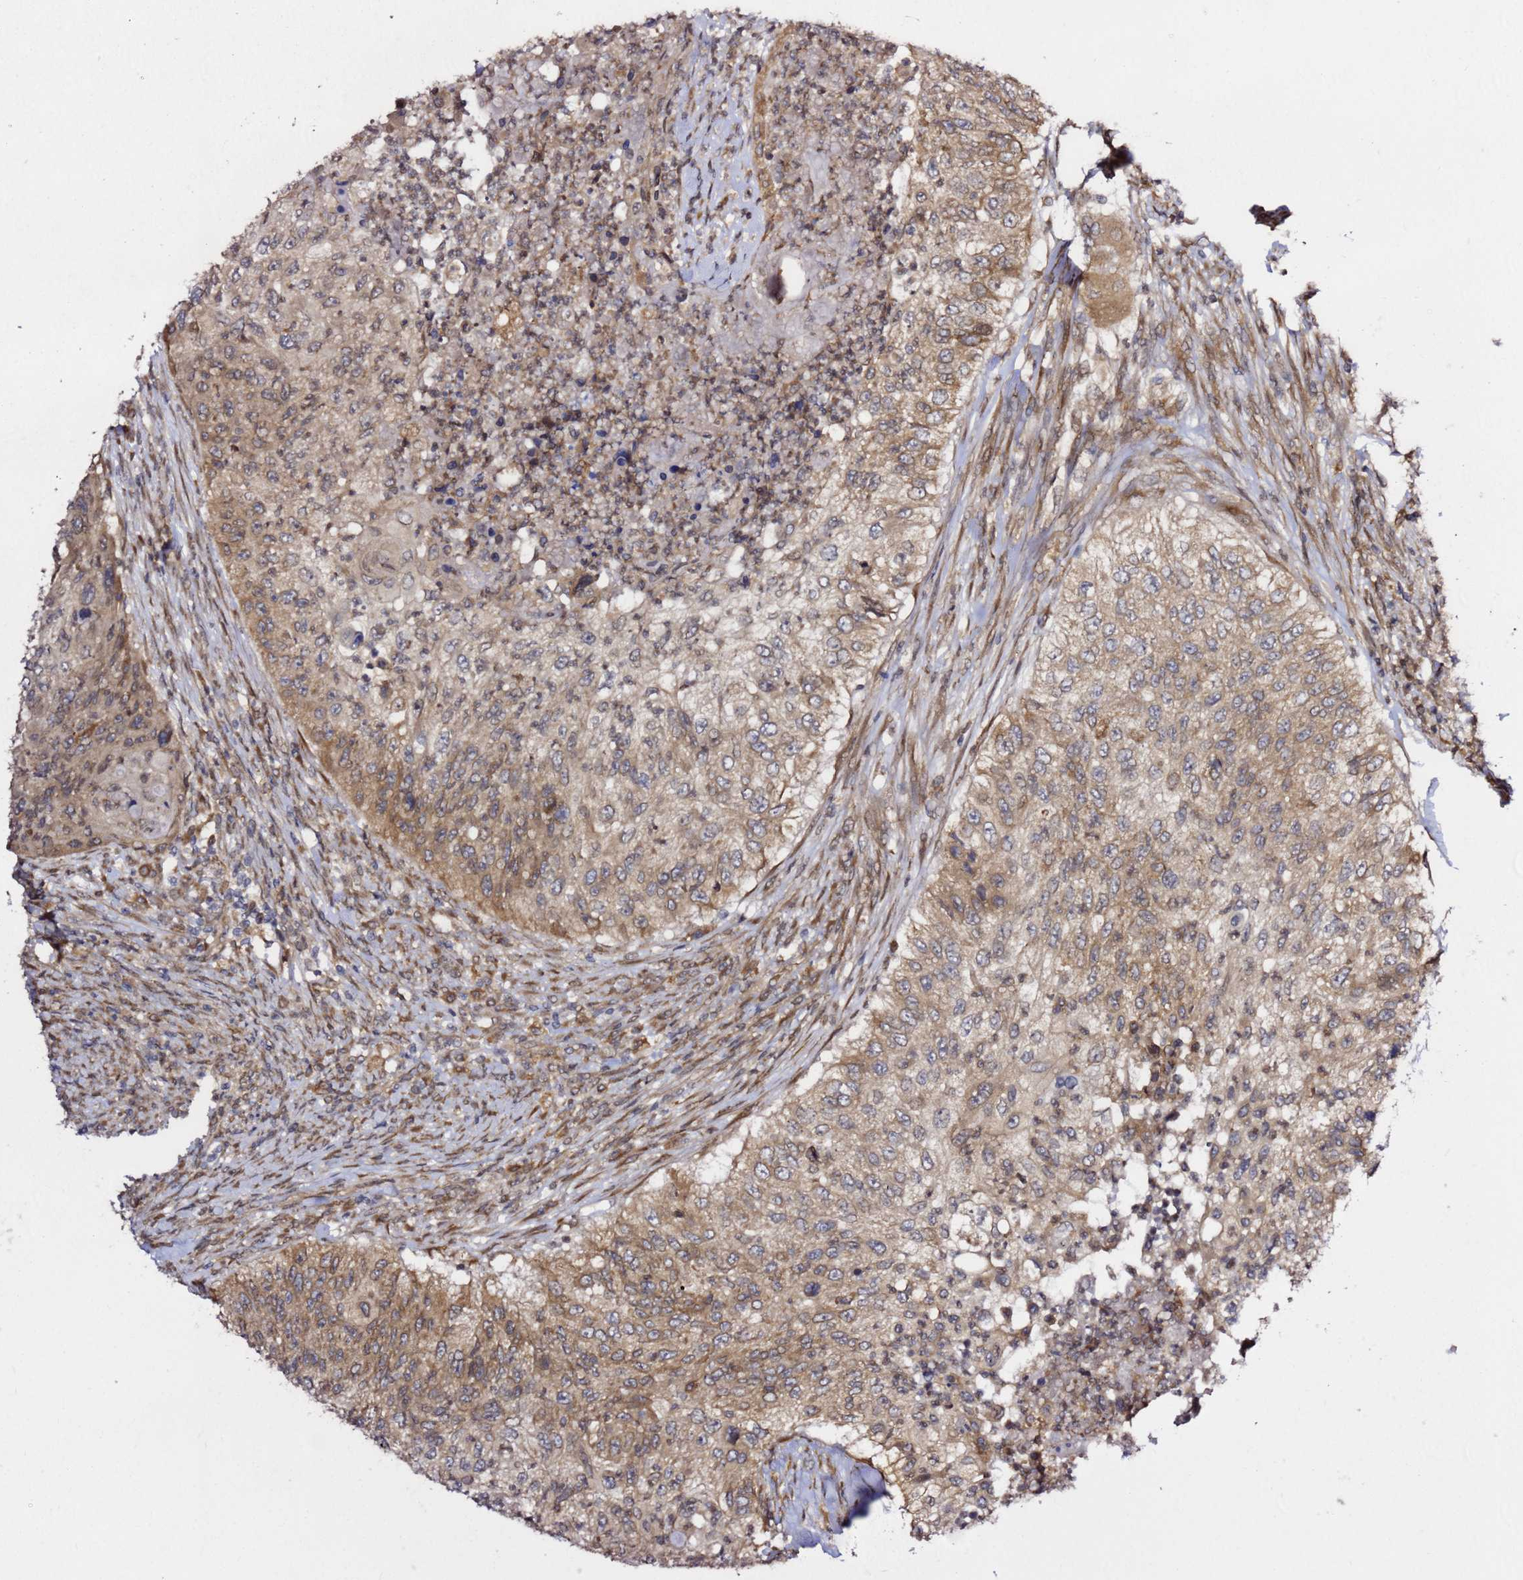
{"staining": {"intensity": "moderate", "quantity": ">75%", "location": "cytoplasmic/membranous"}, "tissue": "urothelial cancer", "cell_type": "Tumor cells", "image_type": "cancer", "snomed": [{"axis": "morphology", "description": "Urothelial carcinoma, High grade"}, {"axis": "topography", "description": "Urinary bladder"}], "caption": "Protein staining of urothelial cancer tissue demonstrates moderate cytoplasmic/membranous staining in about >75% of tumor cells.", "gene": "PRKAB2", "patient": {"sex": "female", "age": 60}}